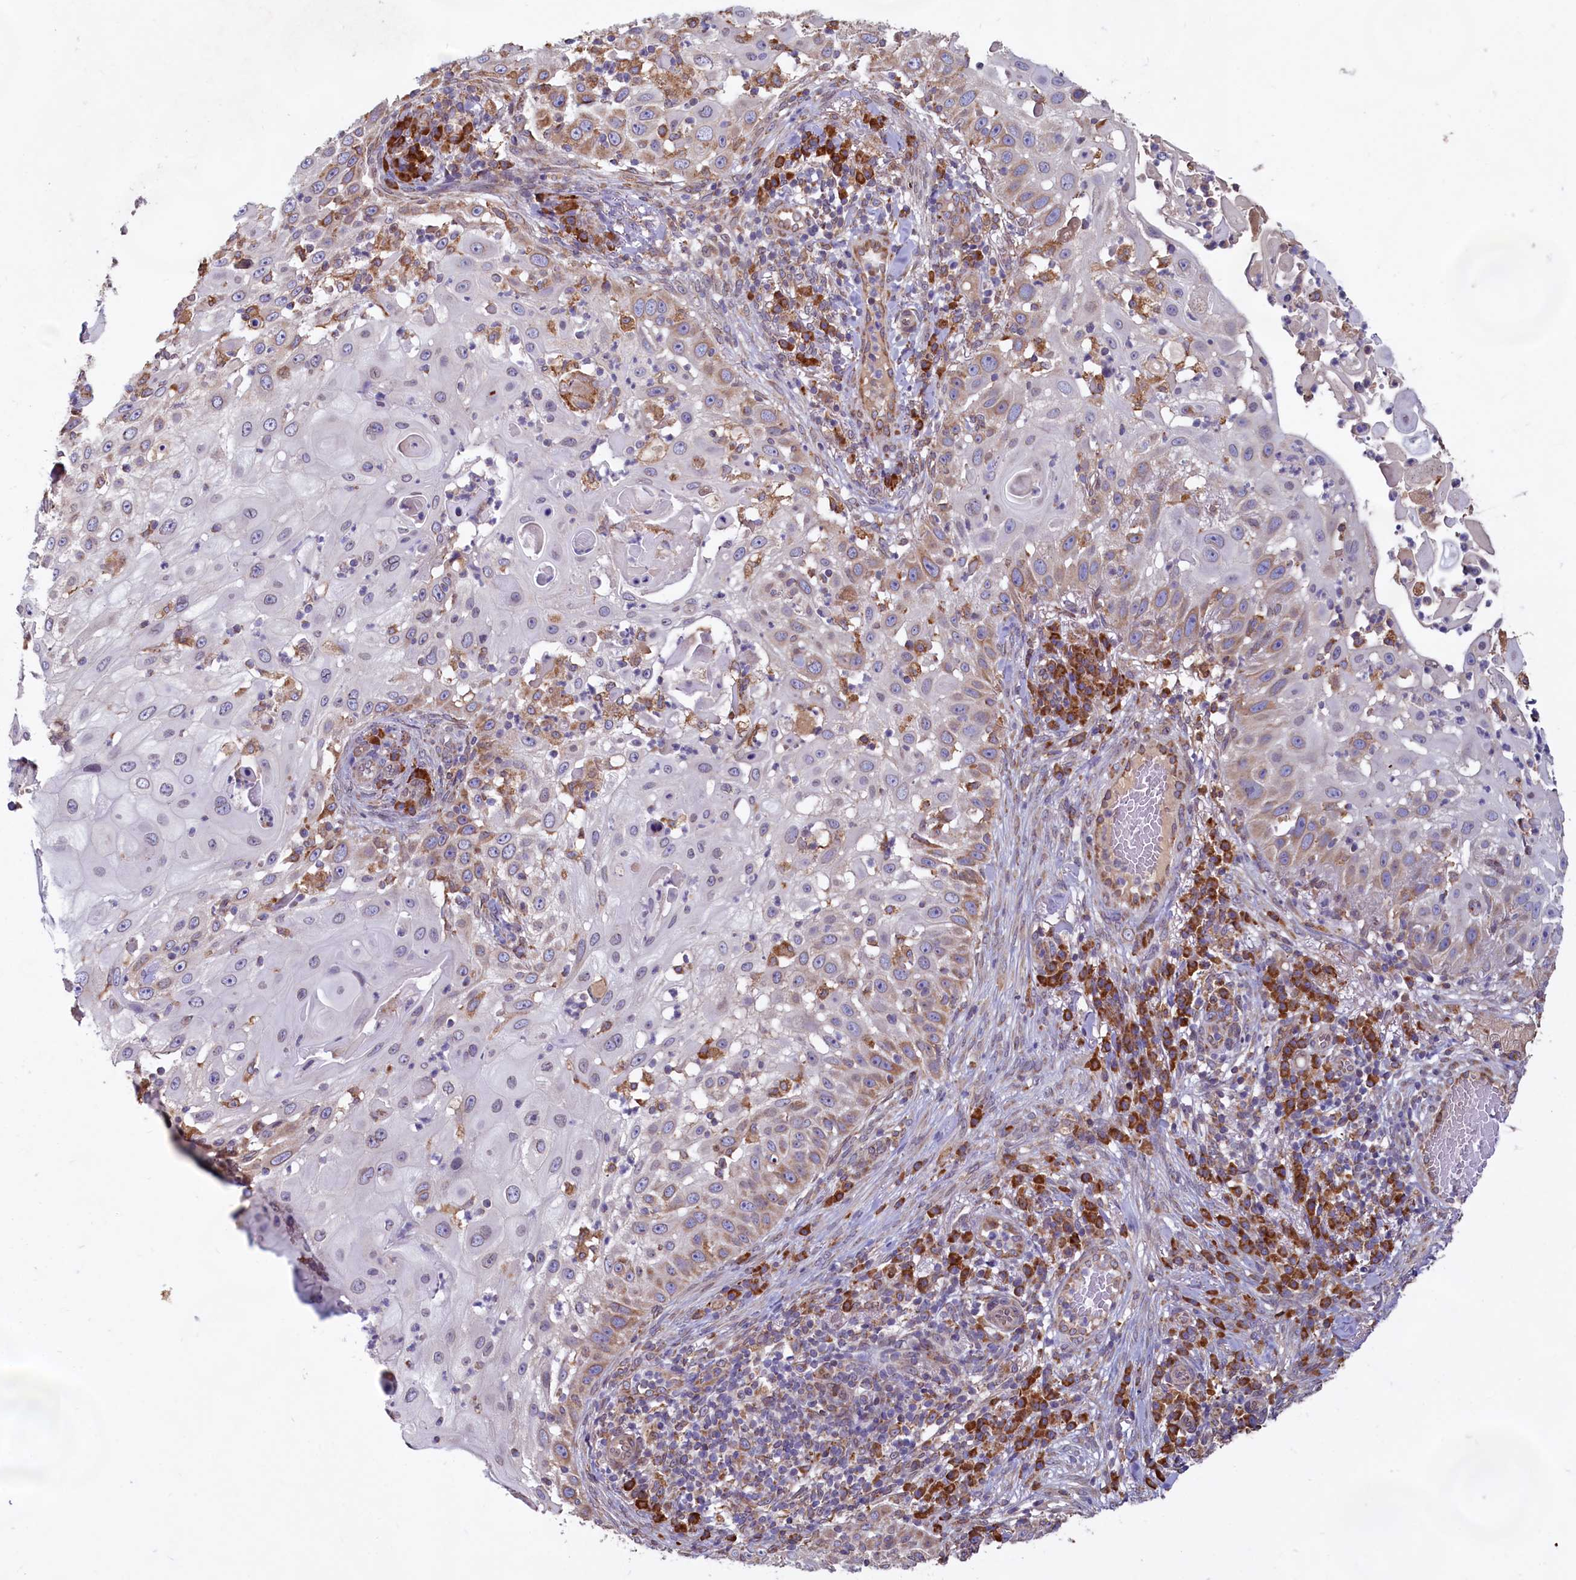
{"staining": {"intensity": "moderate", "quantity": "<25%", "location": "cytoplasmic/membranous"}, "tissue": "skin cancer", "cell_type": "Tumor cells", "image_type": "cancer", "snomed": [{"axis": "morphology", "description": "Squamous cell carcinoma, NOS"}, {"axis": "topography", "description": "Skin"}], "caption": "This histopathology image displays immunohistochemistry (IHC) staining of human squamous cell carcinoma (skin), with low moderate cytoplasmic/membranous staining in approximately <25% of tumor cells.", "gene": "TBC1D19", "patient": {"sex": "female", "age": 44}}